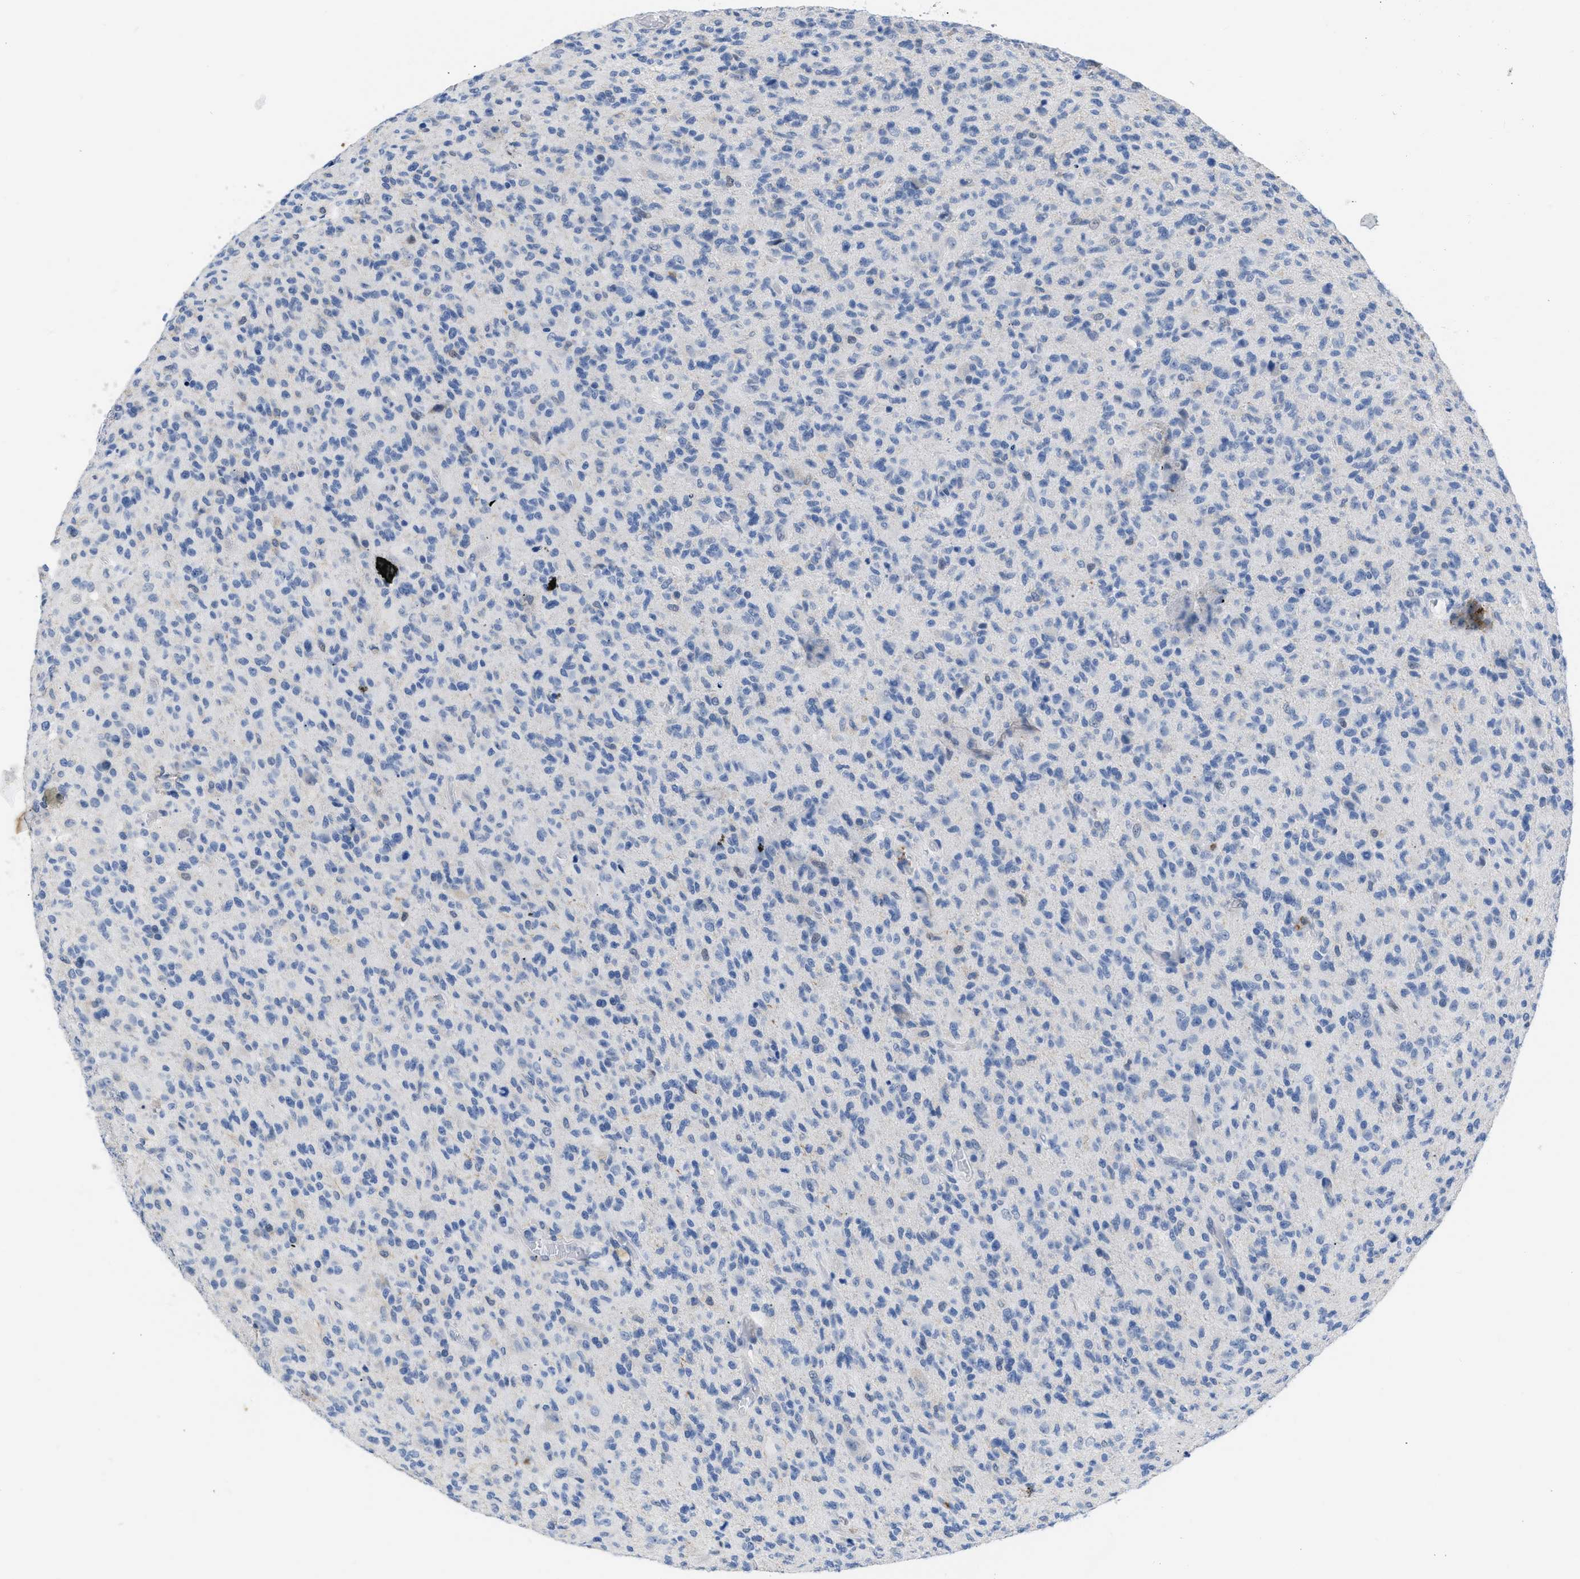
{"staining": {"intensity": "negative", "quantity": "none", "location": "none"}, "tissue": "glioma", "cell_type": "Tumor cells", "image_type": "cancer", "snomed": [{"axis": "morphology", "description": "Glioma, malignant, High grade"}, {"axis": "topography", "description": "Brain"}], "caption": "Immunohistochemistry (IHC) of human malignant high-grade glioma shows no staining in tumor cells.", "gene": "BOLL", "patient": {"sex": "male", "age": 71}}